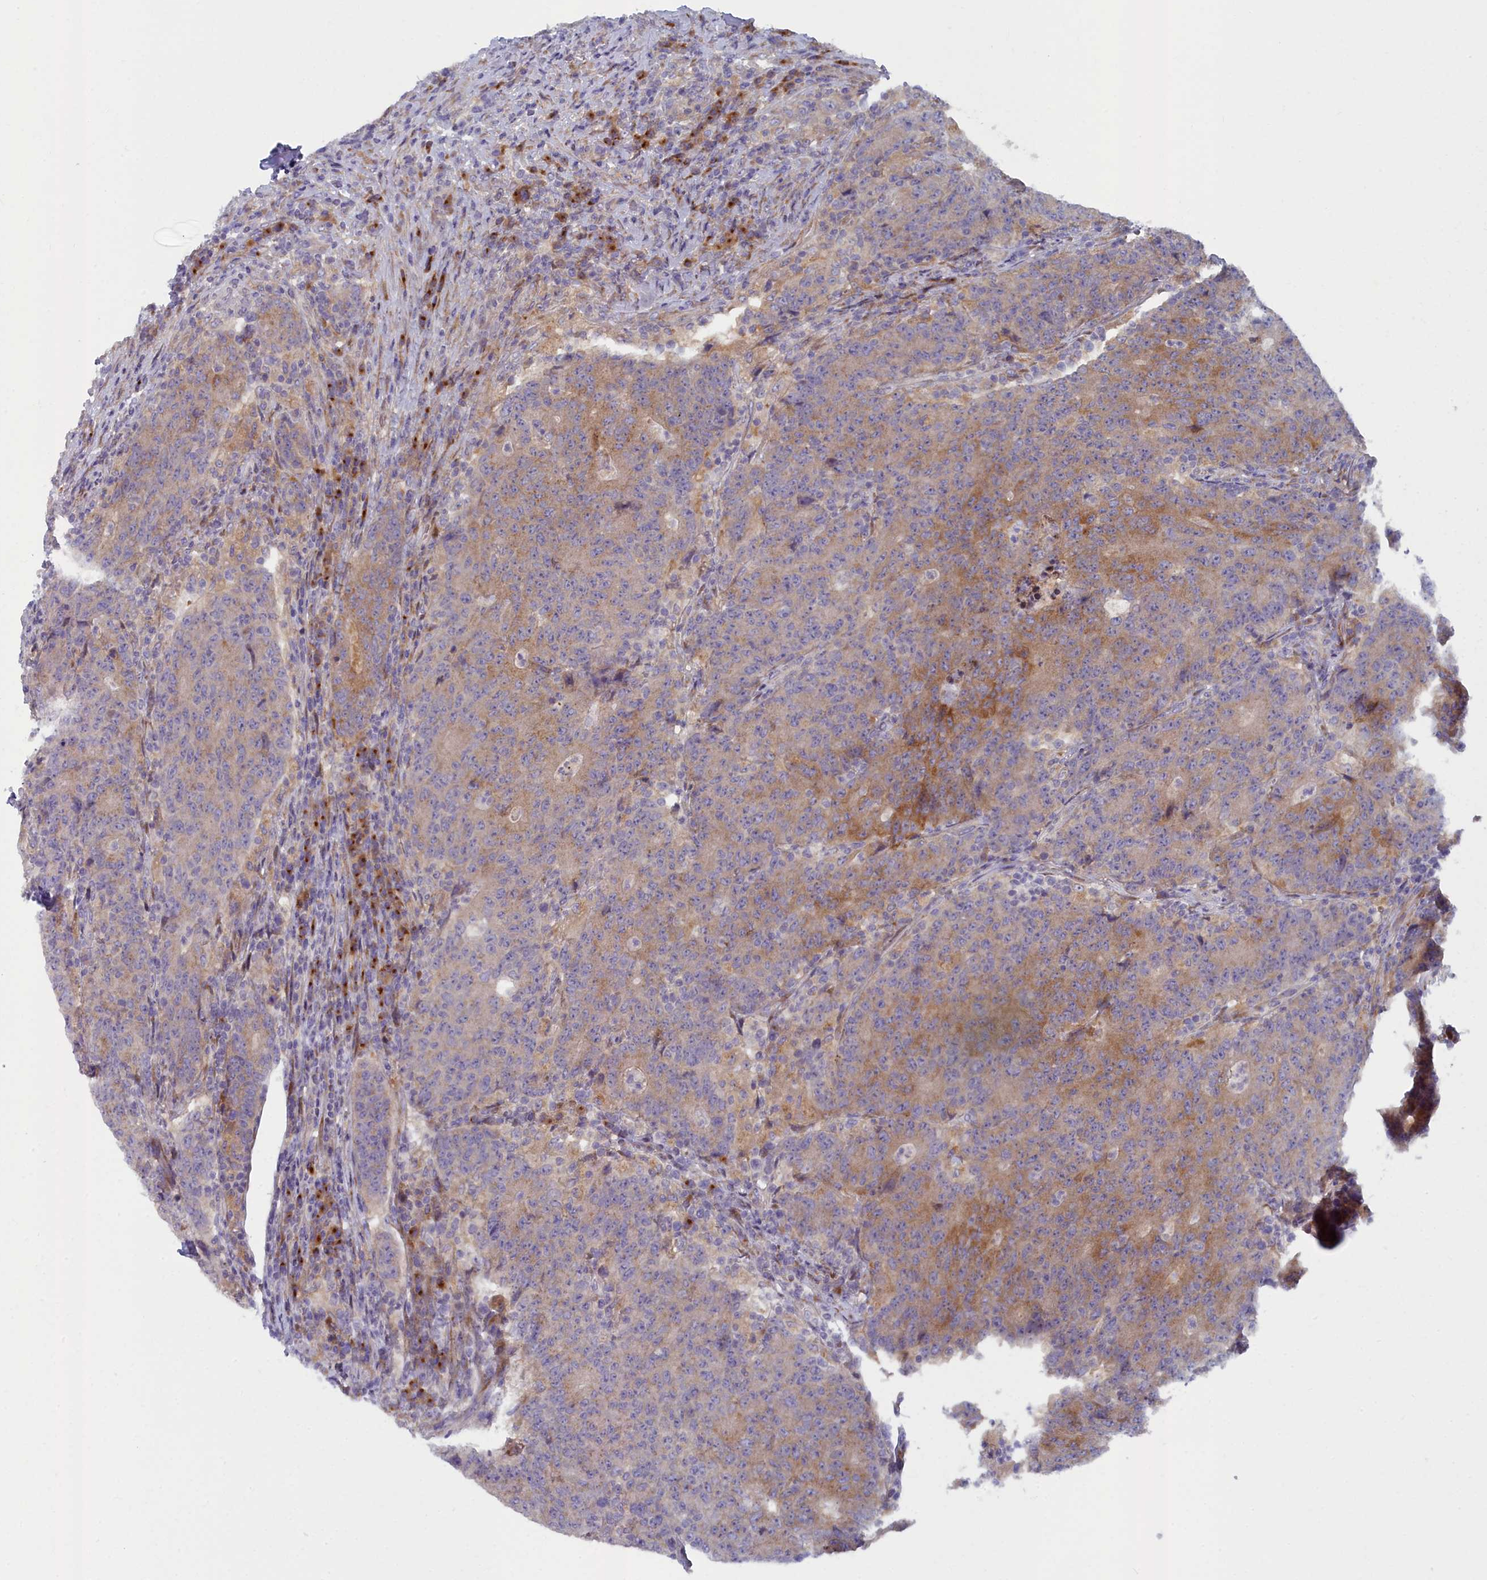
{"staining": {"intensity": "moderate", "quantity": "25%-75%", "location": "cytoplasmic/membranous"}, "tissue": "colorectal cancer", "cell_type": "Tumor cells", "image_type": "cancer", "snomed": [{"axis": "morphology", "description": "Adenocarcinoma, NOS"}, {"axis": "topography", "description": "Colon"}], "caption": "Immunohistochemistry (IHC) (DAB (3,3'-diaminobenzidine)) staining of human colorectal cancer displays moderate cytoplasmic/membranous protein staining in approximately 25%-75% of tumor cells.", "gene": "B9D2", "patient": {"sex": "female", "age": 75}}